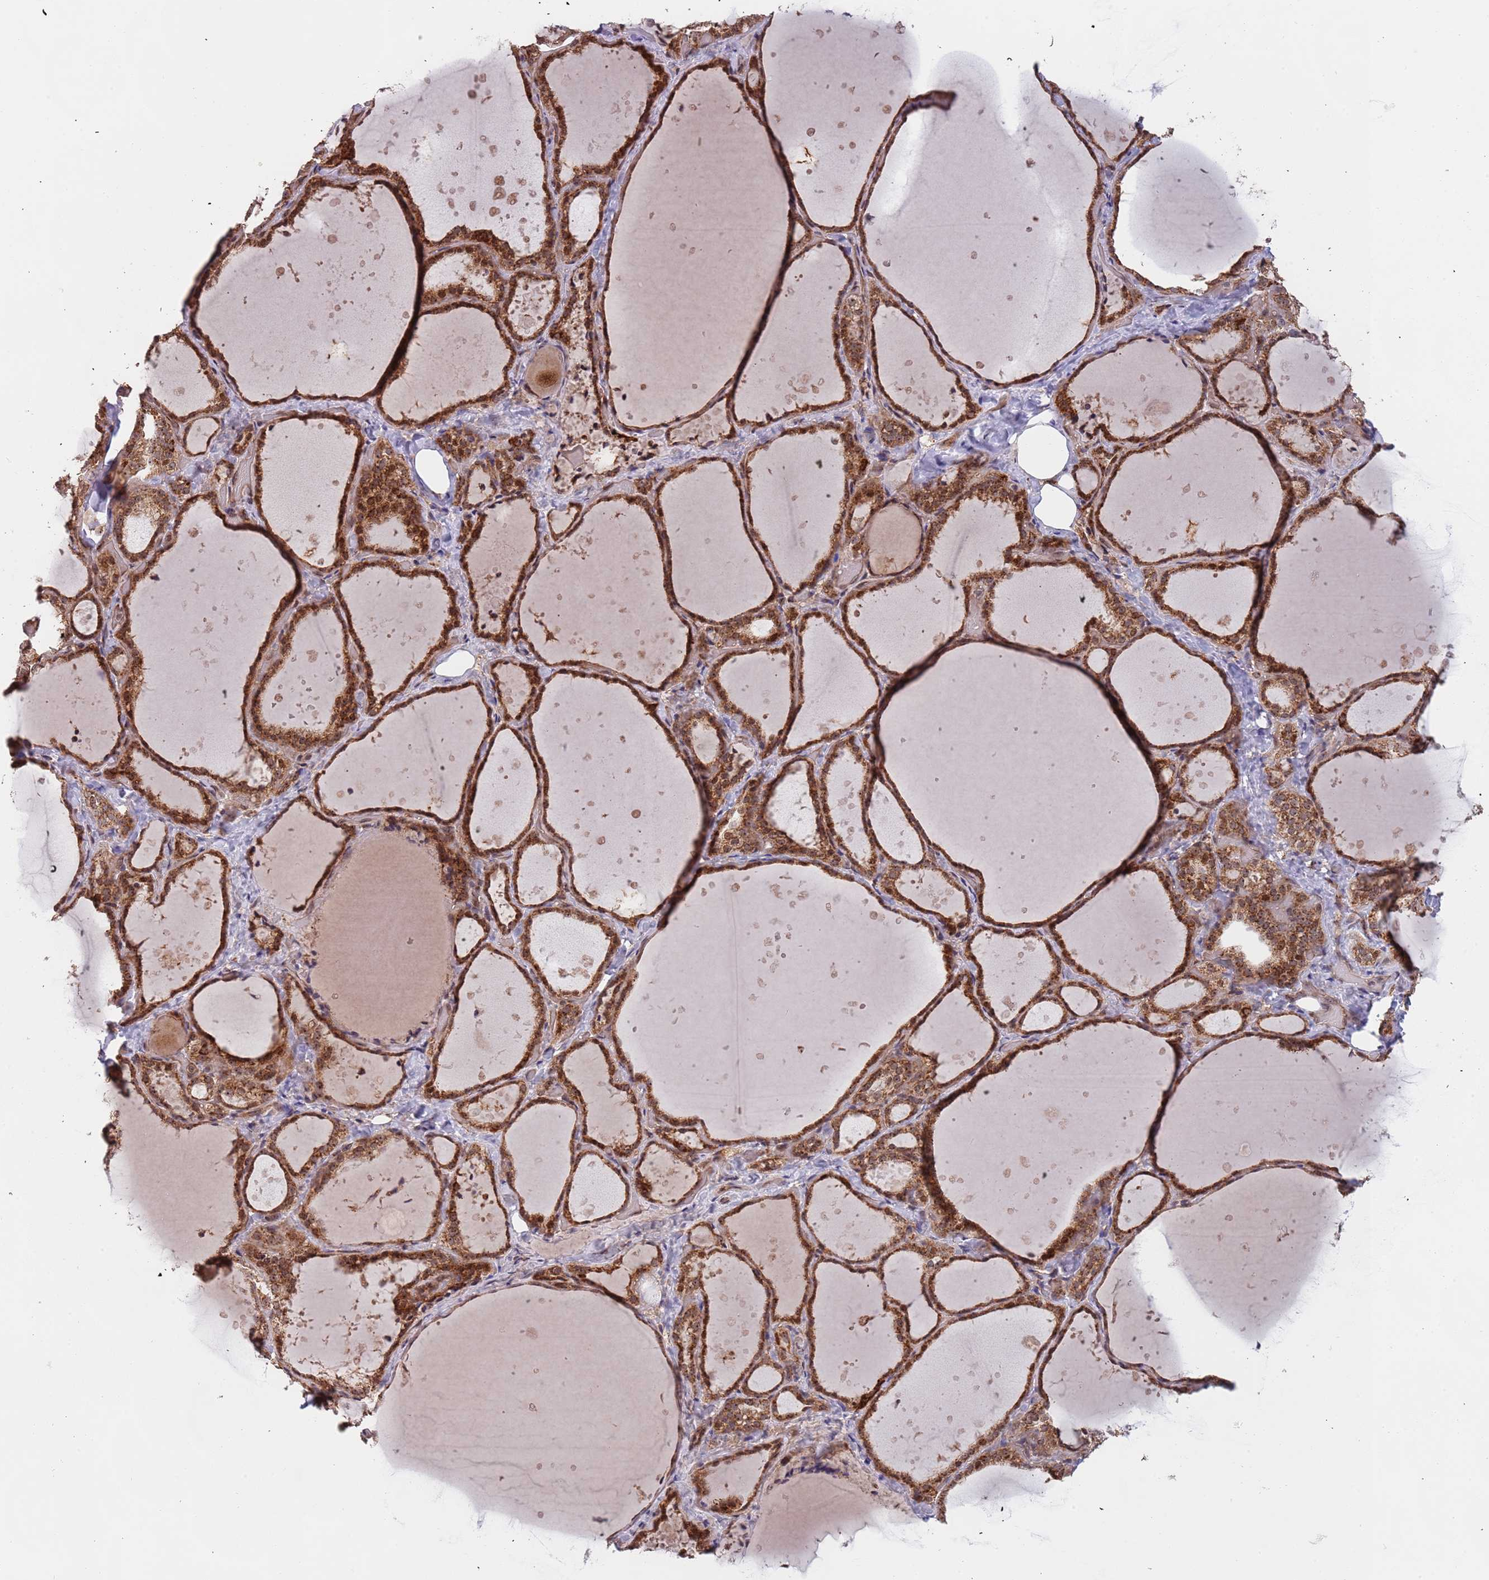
{"staining": {"intensity": "moderate", "quantity": ">75%", "location": "cytoplasmic/membranous,nuclear"}, "tissue": "thyroid gland", "cell_type": "Glandular cells", "image_type": "normal", "snomed": [{"axis": "morphology", "description": "Normal tissue, NOS"}, {"axis": "topography", "description": "Thyroid gland"}], "caption": "A brown stain labels moderate cytoplasmic/membranous,nuclear expression of a protein in glandular cells of normal thyroid gland. Using DAB (3,3'-diaminobenzidine) (brown) and hematoxylin (blue) stains, captured at high magnification using brightfield microscopy.", "gene": "DCHS1", "patient": {"sex": "female", "age": 44}}